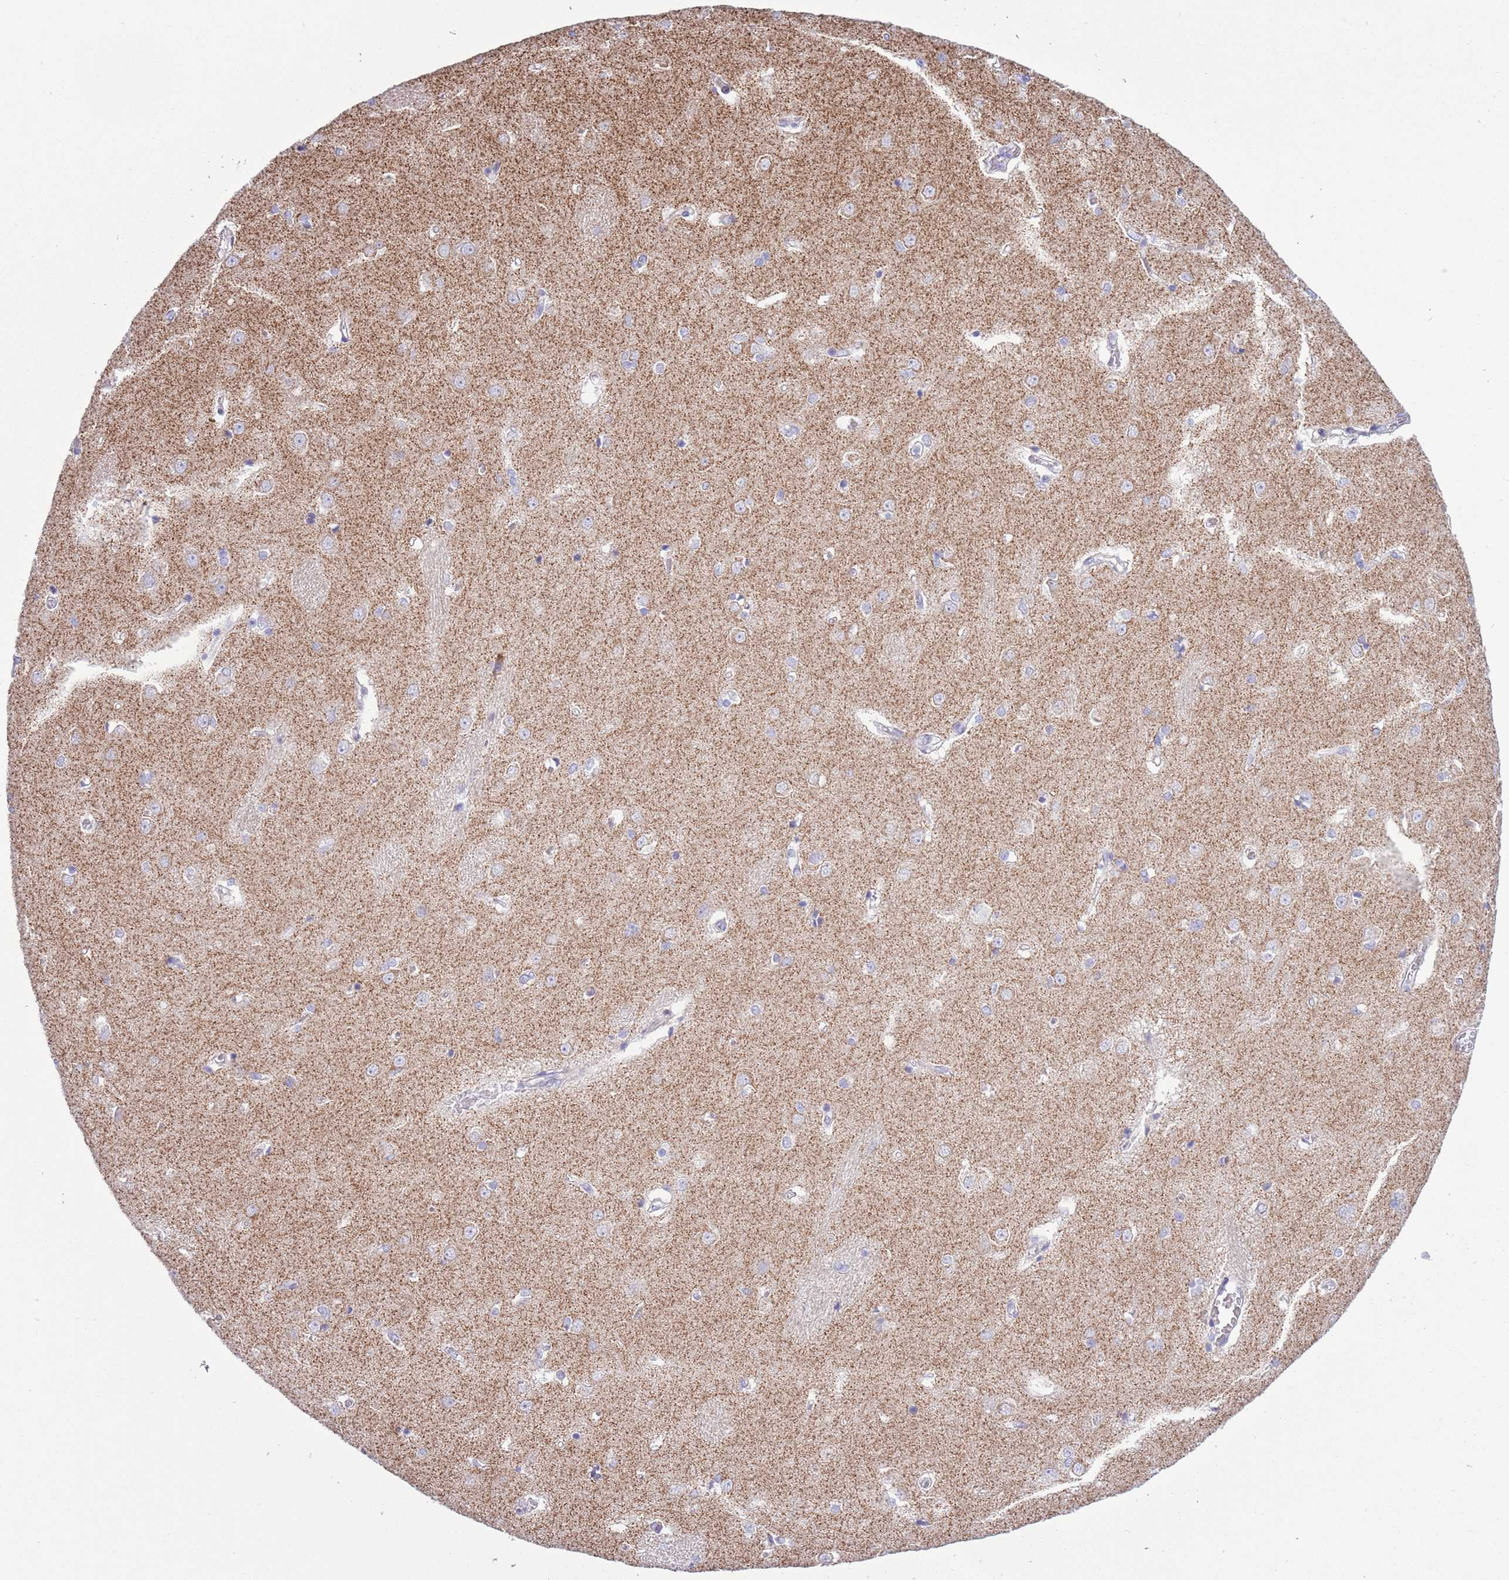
{"staining": {"intensity": "negative", "quantity": "none", "location": "none"}, "tissue": "caudate", "cell_type": "Glial cells", "image_type": "normal", "snomed": [{"axis": "morphology", "description": "Normal tissue, NOS"}, {"axis": "topography", "description": "Lateral ventricle wall"}], "caption": "Immunohistochemical staining of normal caudate reveals no significant positivity in glial cells. The staining is performed using DAB (3,3'-diaminobenzidine) brown chromogen with nuclei counter-stained in using hematoxylin.", "gene": "MOCOS", "patient": {"sex": "male", "age": 37}}